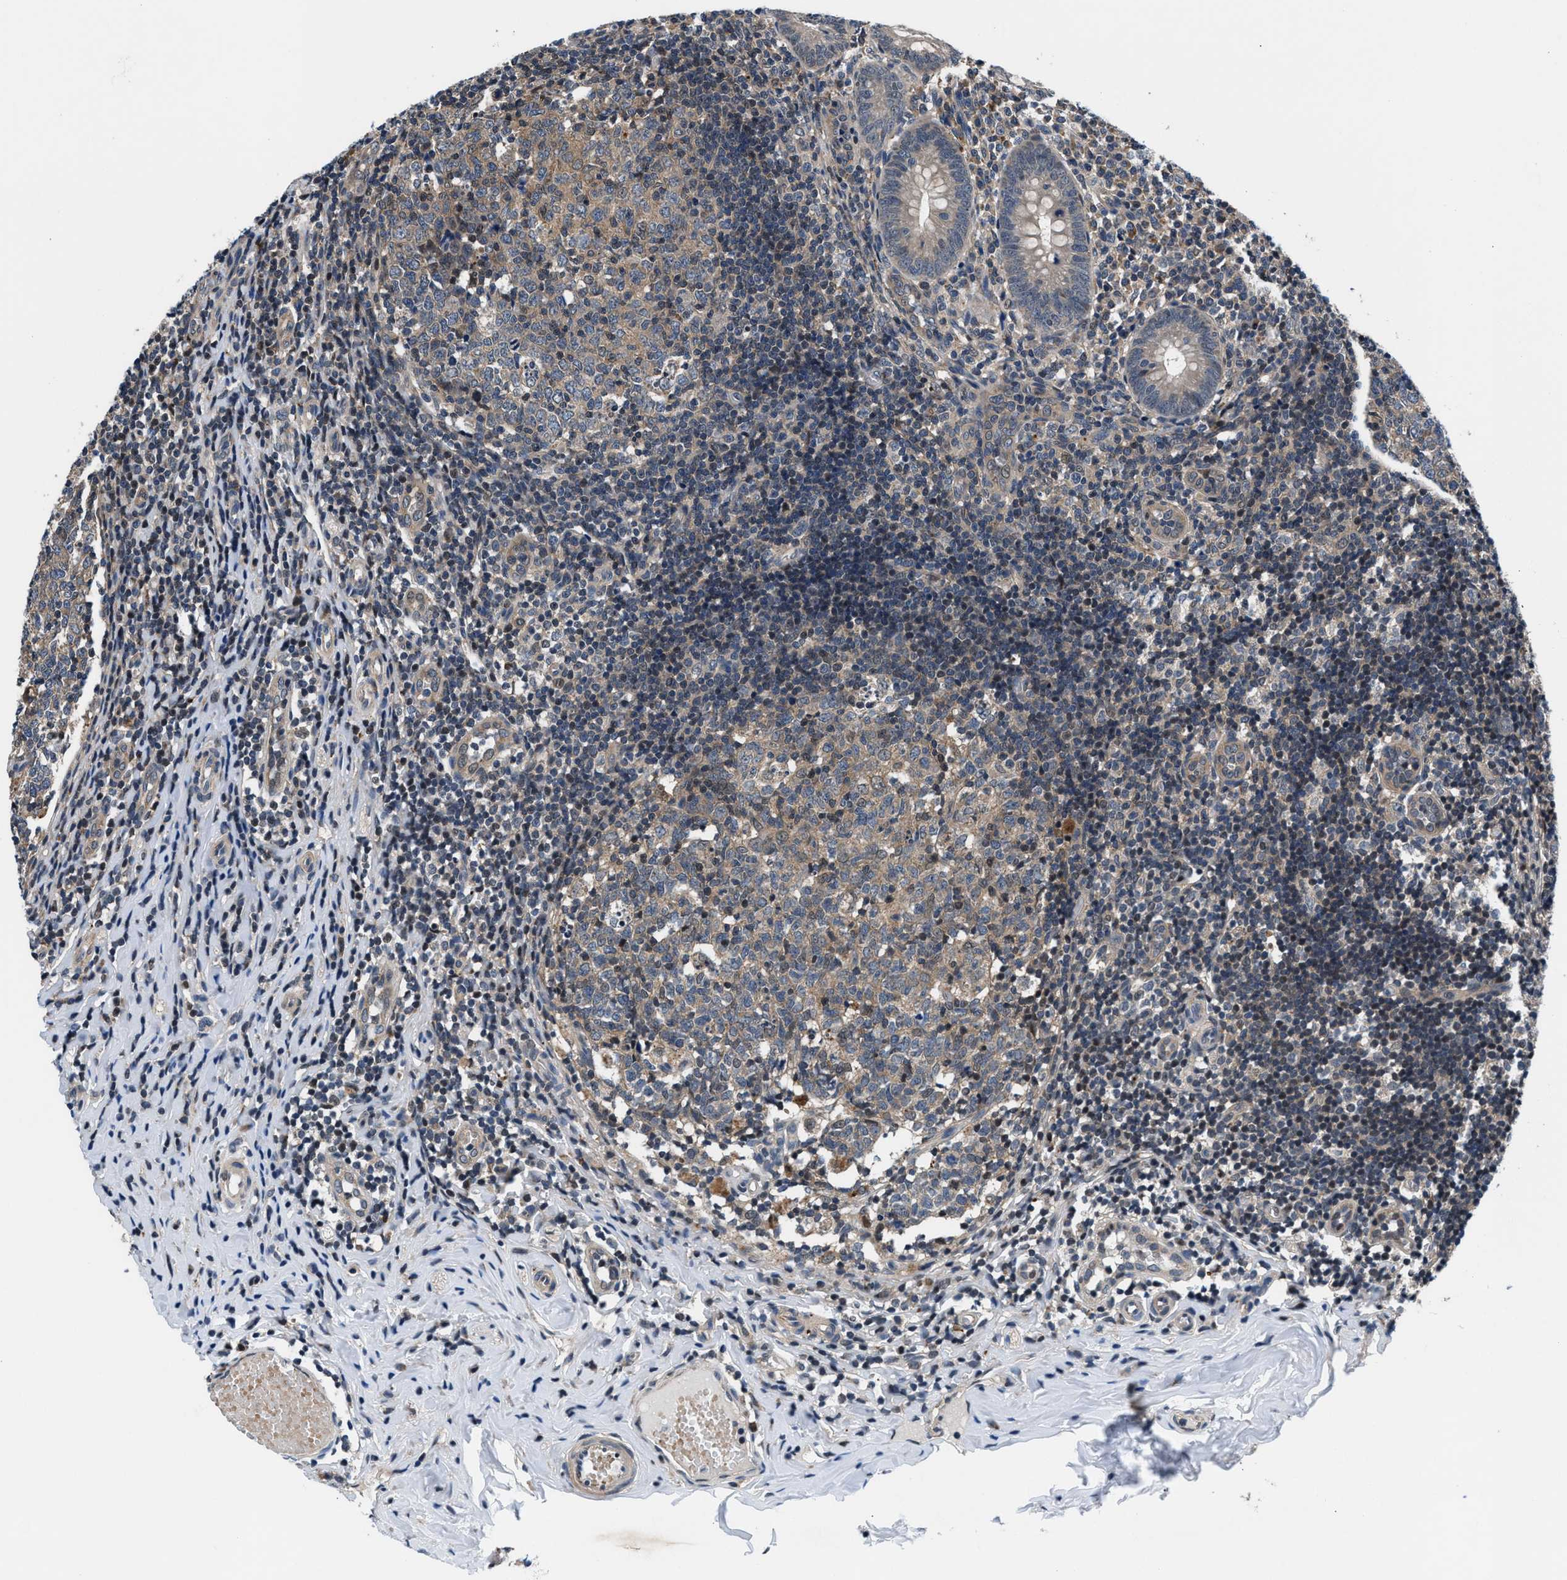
{"staining": {"intensity": "weak", "quantity": ">75%", "location": "cytoplasmic/membranous"}, "tissue": "appendix", "cell_type": "Glandular cells", "image_type": "normal", "snomed": [{"axis": "morphology", "description": "Normal tissue, NOS"}, {"axis": "topography", "description": "Appendix"}], "caption": "High-magnification brightfield microscopy of unremarkable appendix stained with DAB (3,3'-diaminobenzidine) (brown) and counterstained with hematoxylin (blue). glandular cells exhibit weak cytoplasmic/membranous staining is seen in approximately>75% of cells. (DAB IHC with brightfield microscopy, high magnification).", "gene": "PRPSAP2", "patient": {"sex": "male", "age": 8}}